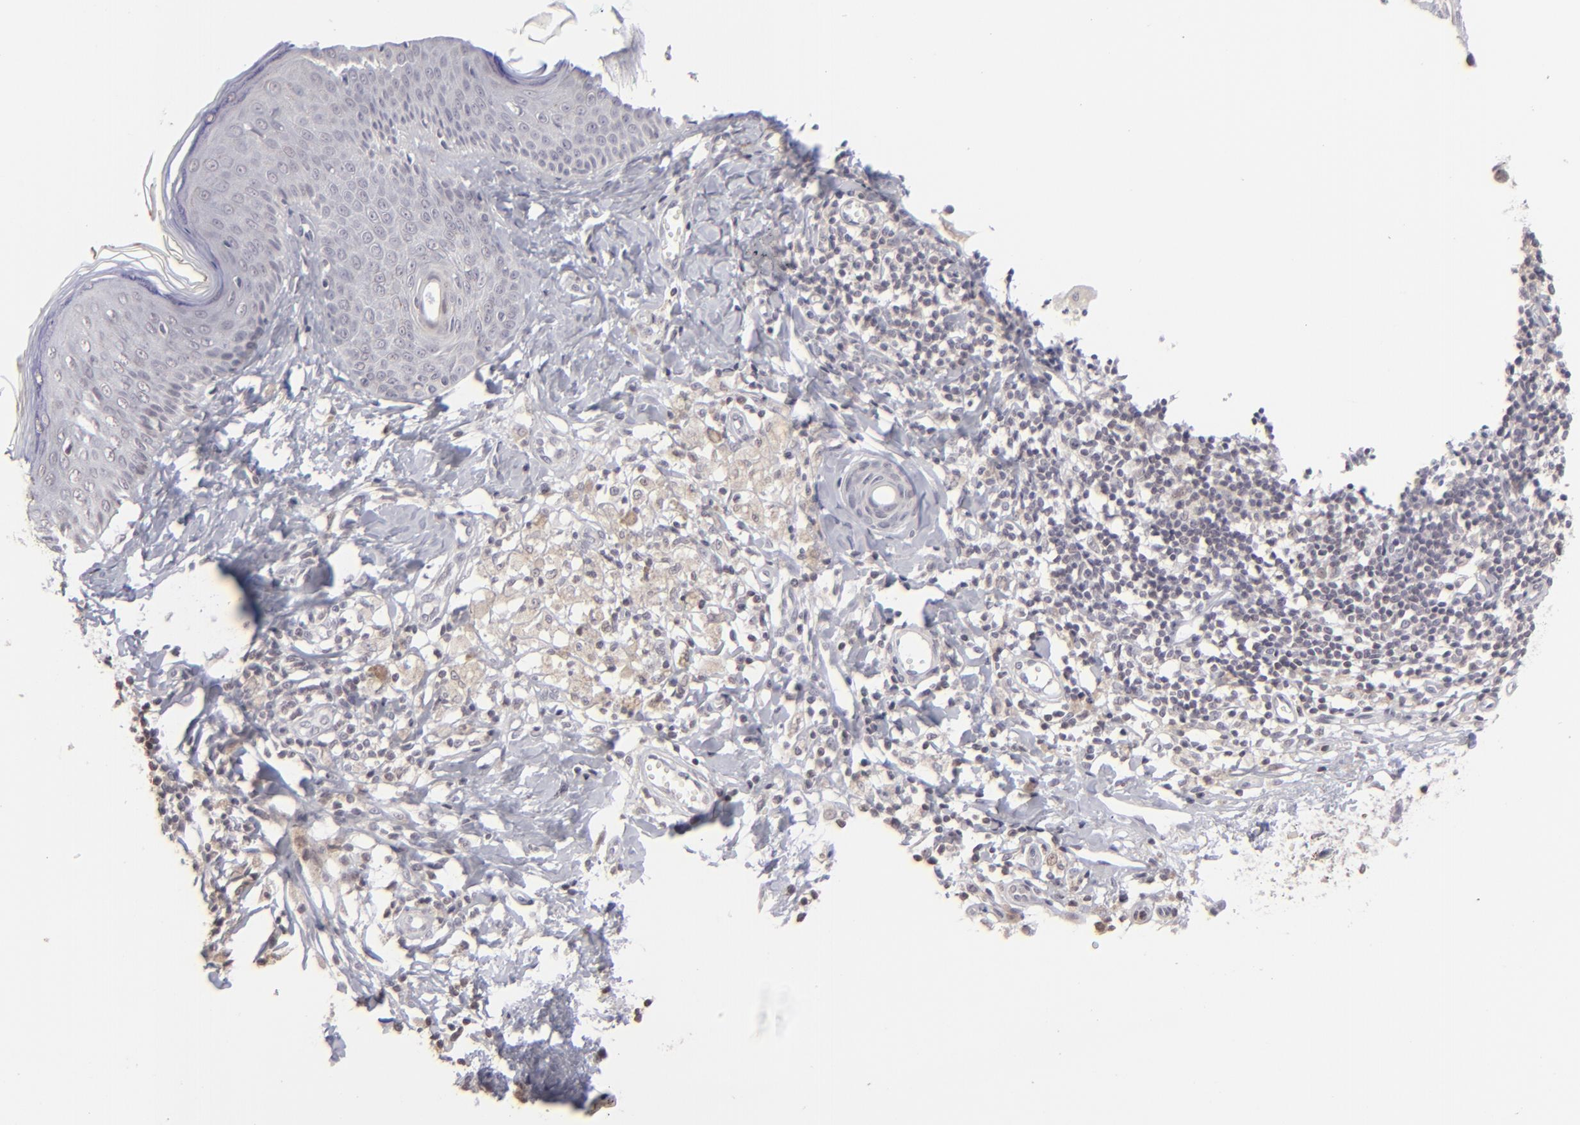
{"staining": {"intensity": "negative", "quantity": "none", "location": "none"}, "tissue": "melanoma", "cell_type": "Tumor cells", "image_type": "cancer", "snomed": [{"axis": "morphology", "description": "Malignant melanoma, NOS"}, {"axis": "topography", "description": "Skin"}], "caption": "DAB (3,3'-diaminobenzidine) immunohistochemical staining of malignant melanoma shows no significant positivity in tumor cells.", "gene": "CLDN2", "patient": {"sex": "male", "age": 23}}